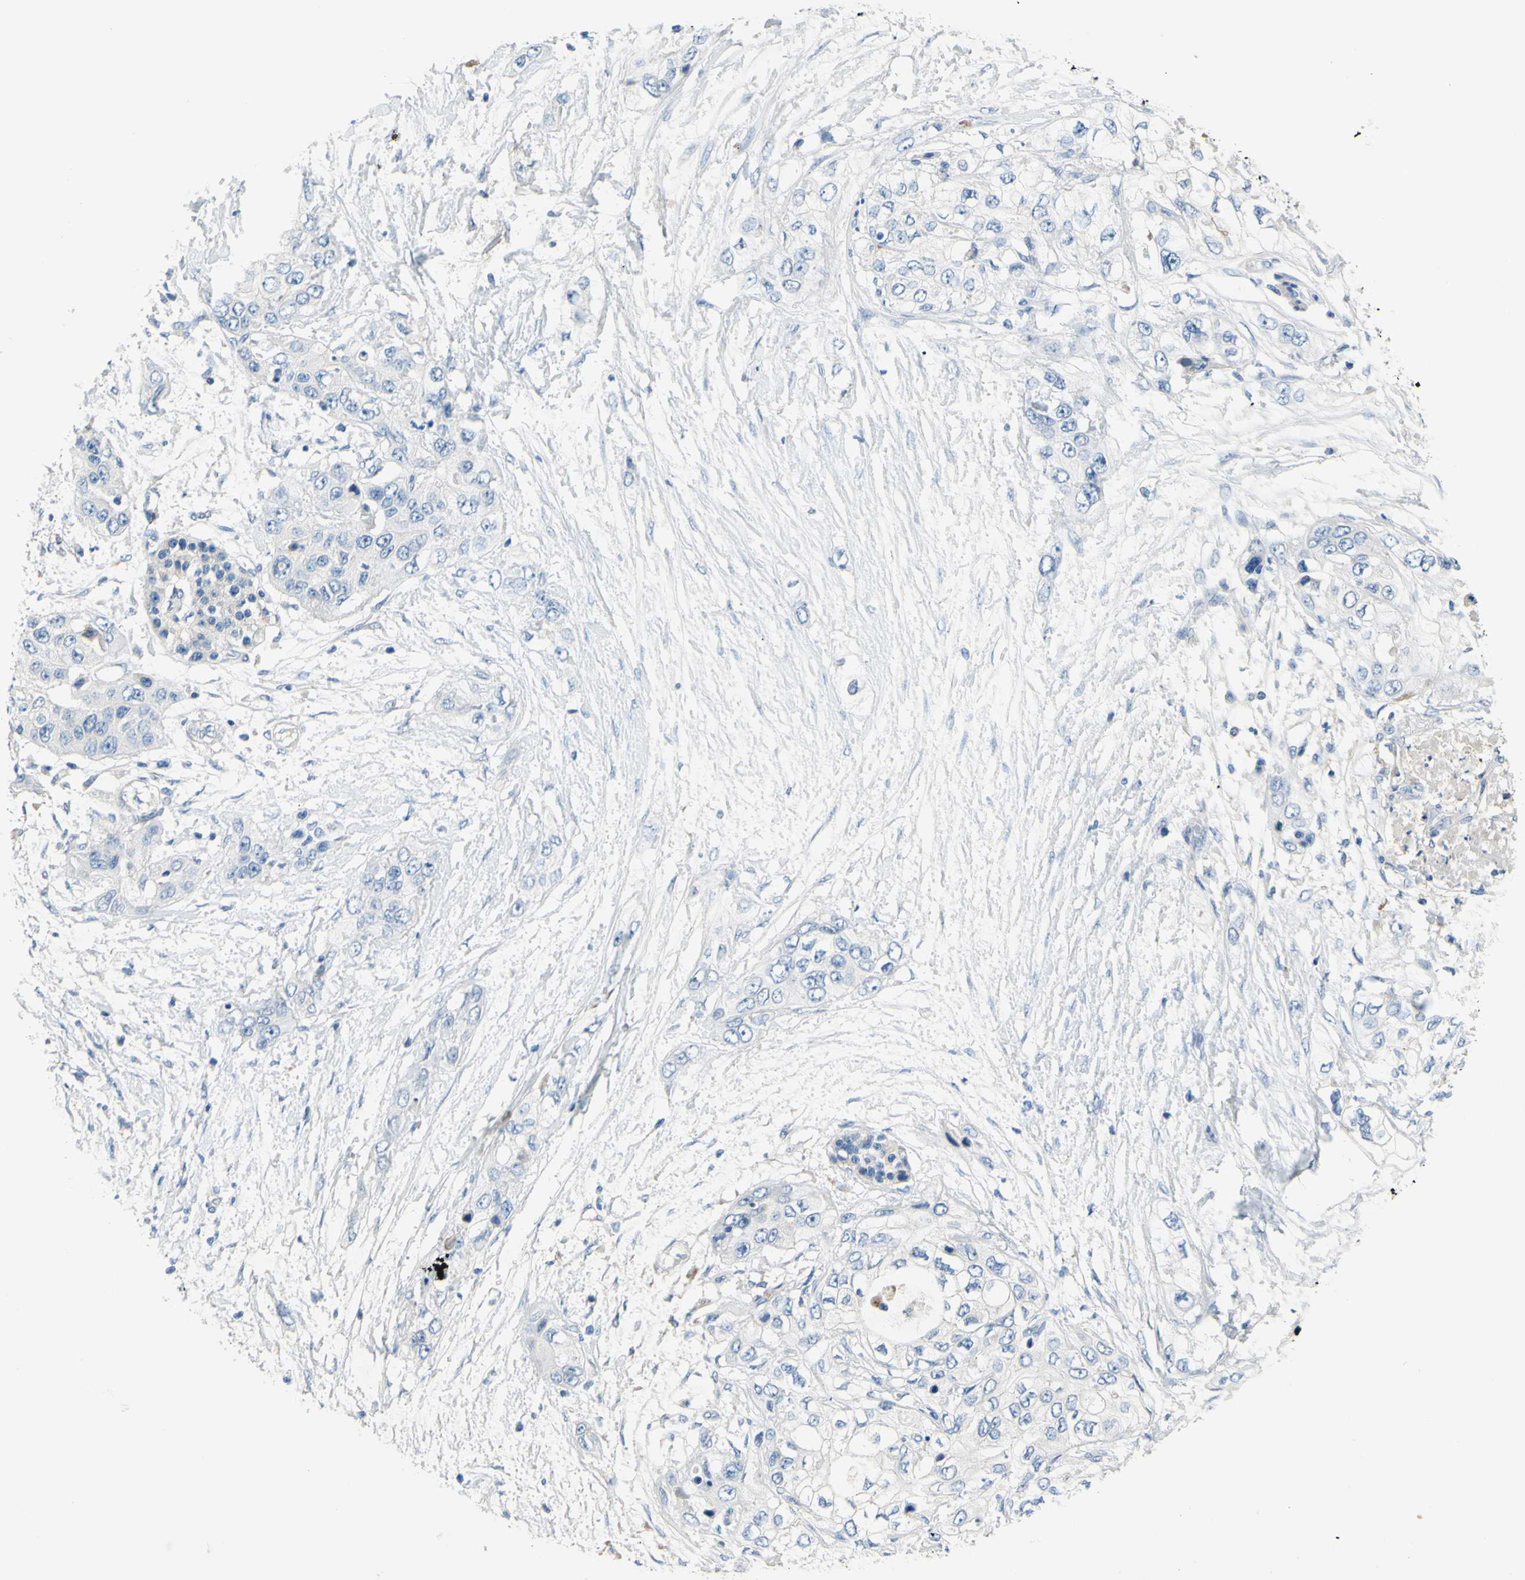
{"staining": {"intensity": "negative", "quantity": "none", "location": "none"}, "tissue": "pancreatic cancer", "cell_type": "Tumor cells", "image_type": "cancer", "snomed": [{"axis": "morphology", "description": "Adenocarcinoma, NOS"}, {"axis": "topography", "description": "Pancreas"}], "caption": "High magnification brightfield microscopy of adenocarcinoma (pancreatic) stained with DAB (3,3'-diaminobenzidine) (brown) and counterstained with hematoxylin (blue): tumor cells show no significant expression.", "gene": "TMEM59L", "patient": {"sex": "female", "age": 70}}